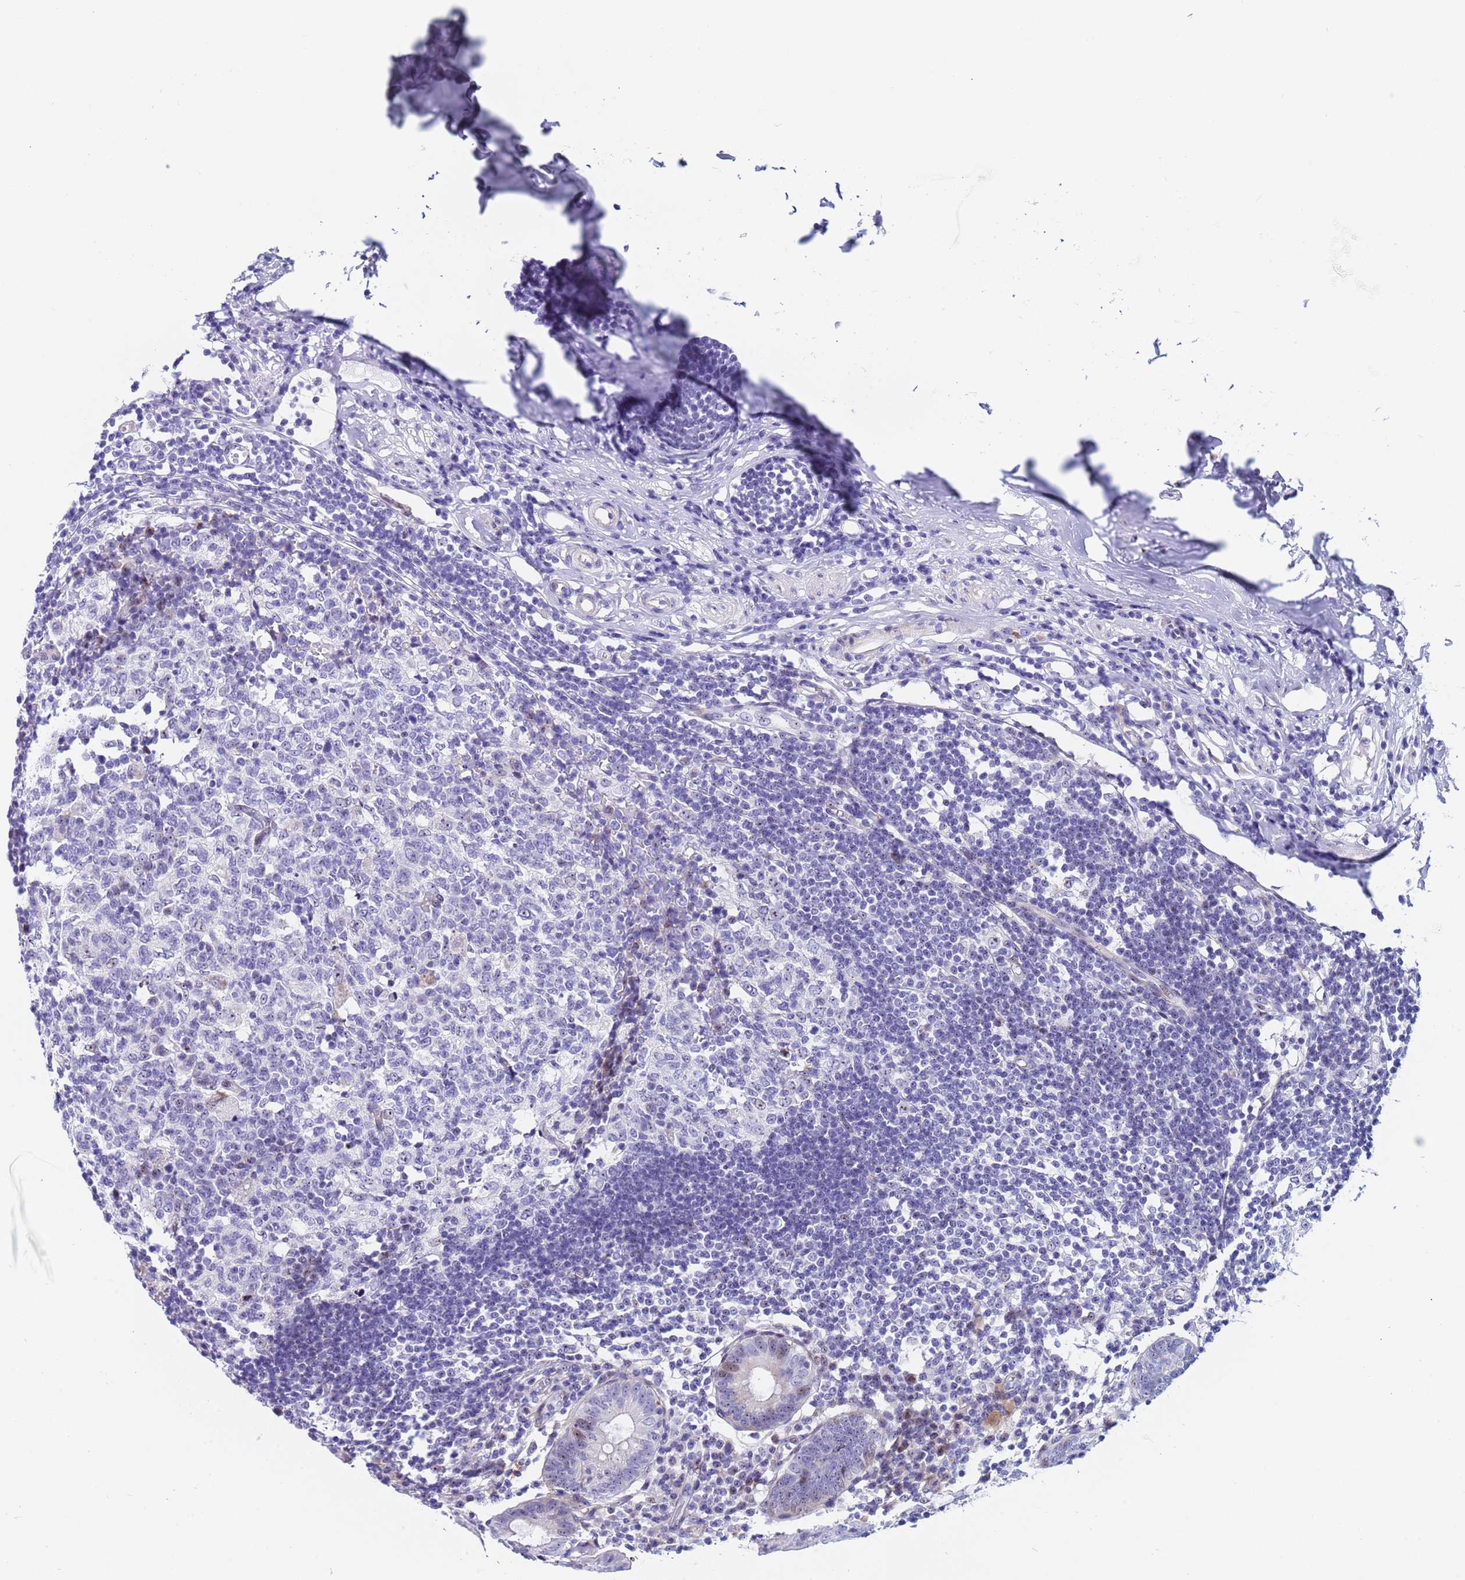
{"staining": {"intensity": "weak", "quantity": "<25%", "location": "nuclear"}, "tissue": "appendix", "cell_type": "Glandular cells", "image_type": "normal", "snomed": [{"axis": "morphology", "description": "Normal tissue, NOS"}, {"axis": "topography", "description": "Appendix"}], "caption": "The micrograph exhibits no significant expression in glandular cells of appendix.", "gene": "POP5", "patient": {"sex": "female", "age": 54}}